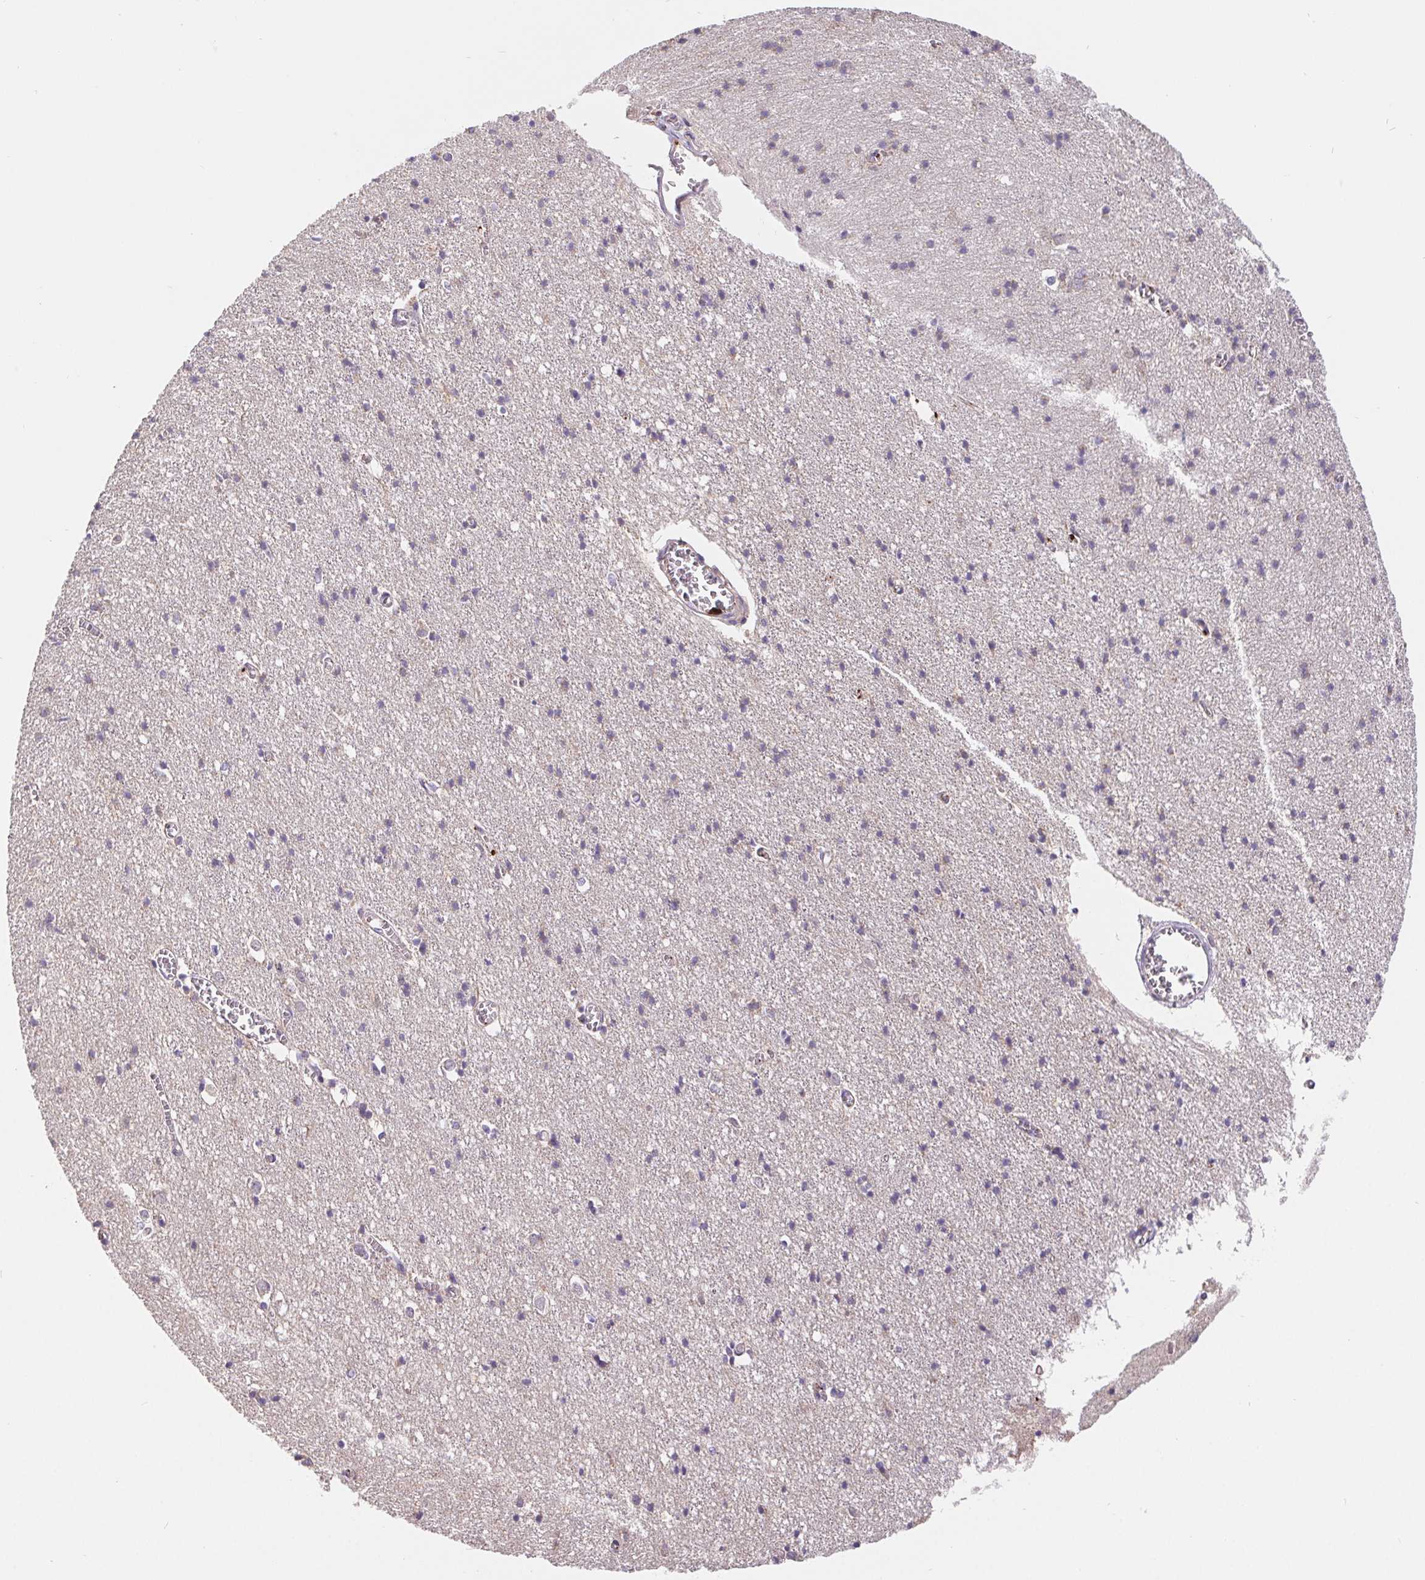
{"staining": {"intensity": "weak", "quantity": "<25%", "location": "cytoplasmic/membranous"}, "tissue": "cerebral cortex", "cell_type": "Endothelial cells", "image_type": "normal", "snomed": [{"axis": "morphology", "description": "Normal tissue, NOS"}, {"axis": "topography", "description": "Cerebral cortex"}], "caption": "A high-resolution histopathology image shows immunohistochemistry (IHC) staining of unremarkable cerebral cortex, which demonstrates no significant staining in endothelial cells.", "gene": "EMC6", "patient": {"sex": "male", "age": 70}}